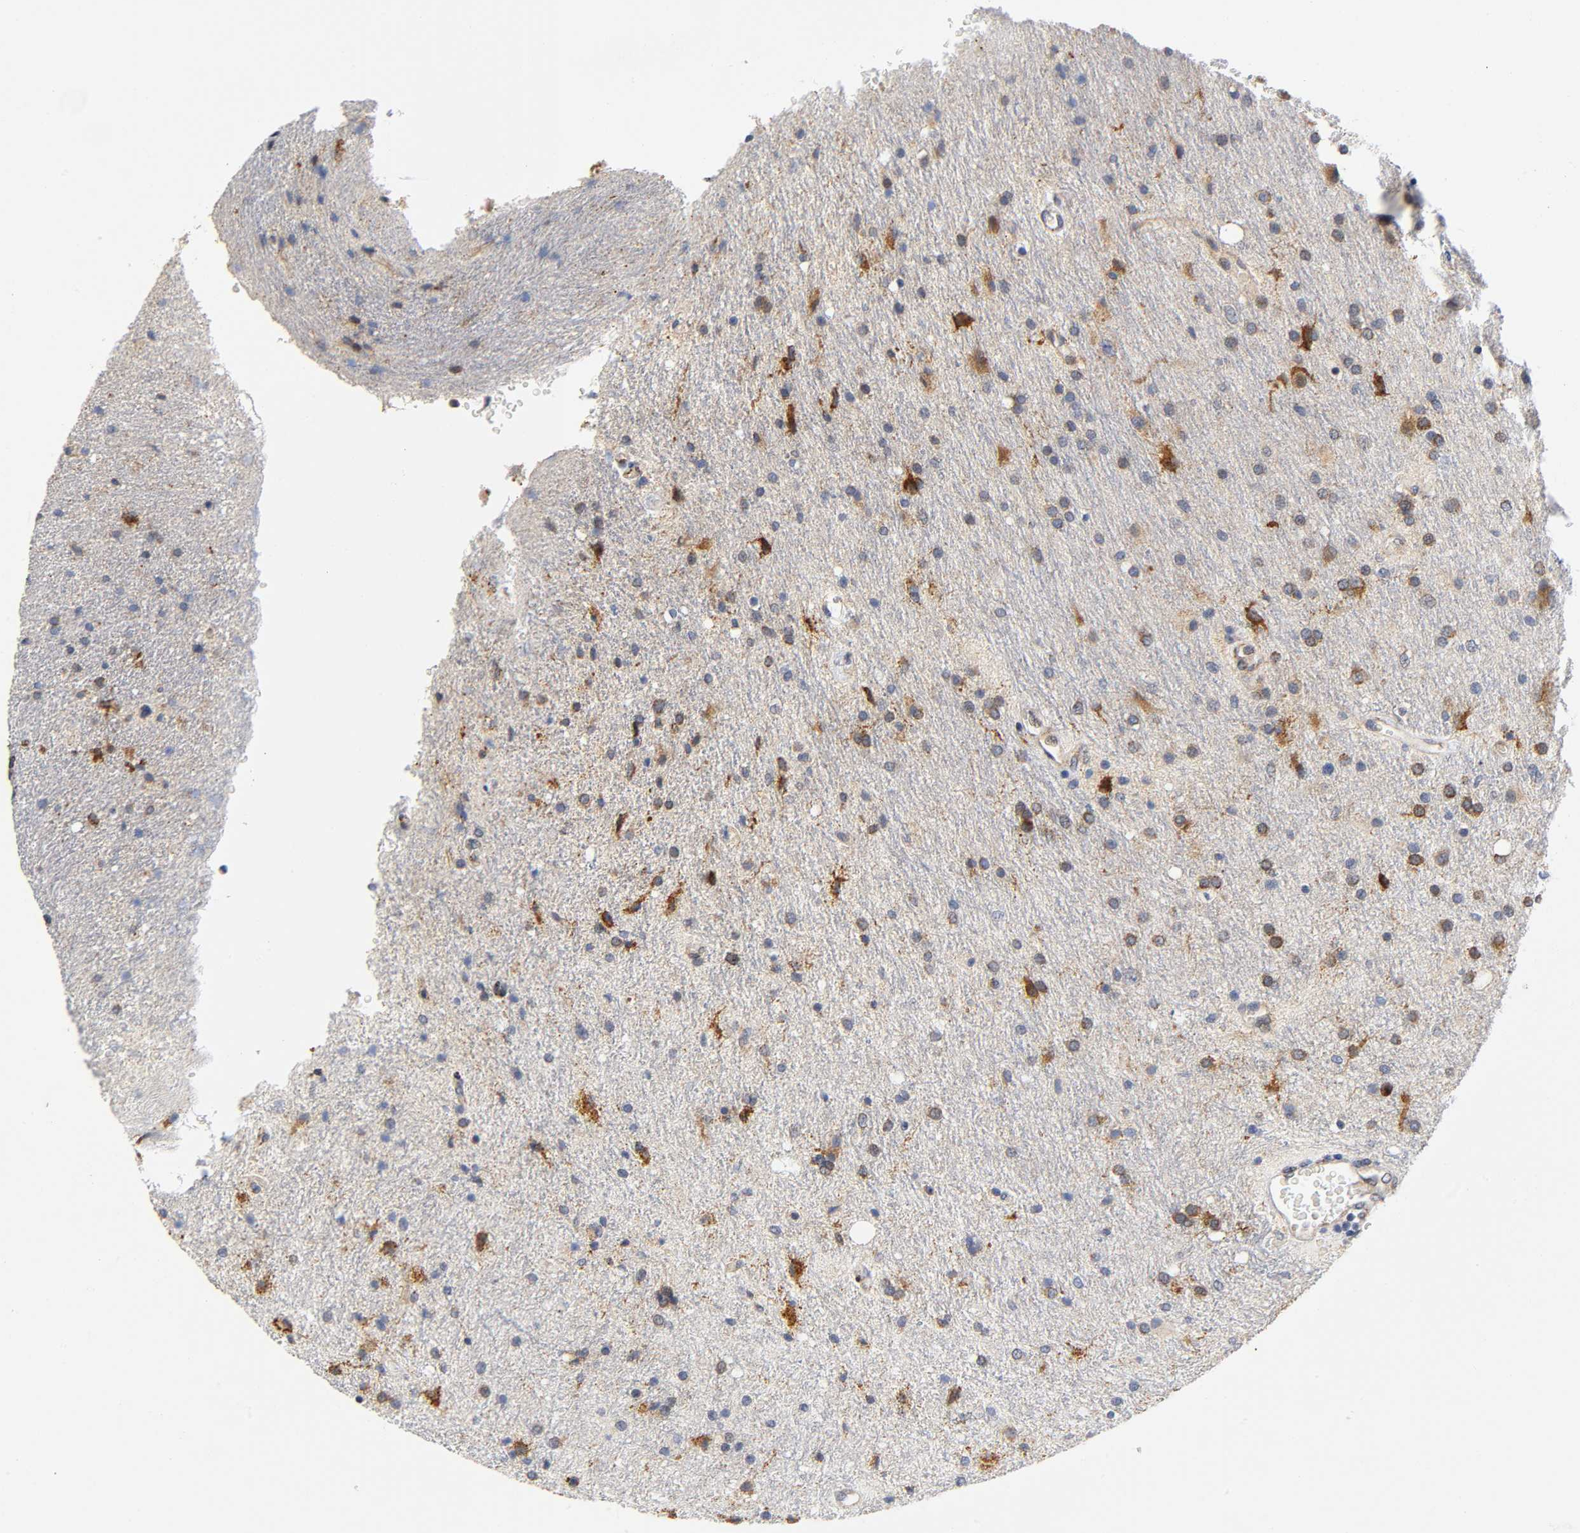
{"staining": {"intensity": "strong", "quantity": ">75%", "location": "cytoplasmic/membranous"}, "tissue": "glioma", "cell_type": "Tumor cells", "image_type": "cancer", "snomed": [{"axis": "morphology", "description": "Normal tissue, NOS"}, {"axis": "morphology", "description": "Glioma, malignant, High grade"}, {"axis": "topography", "description": "Cerebral cortex"}], "caption": "Malignant glioma (high-grade) stained for a protein (brown) reveals strong cytoplasmic/membranous positive positivity in approximately >75% of tumor cells.", "gene": "SOS2", "patient": {"sex": "male", "age": 56}}